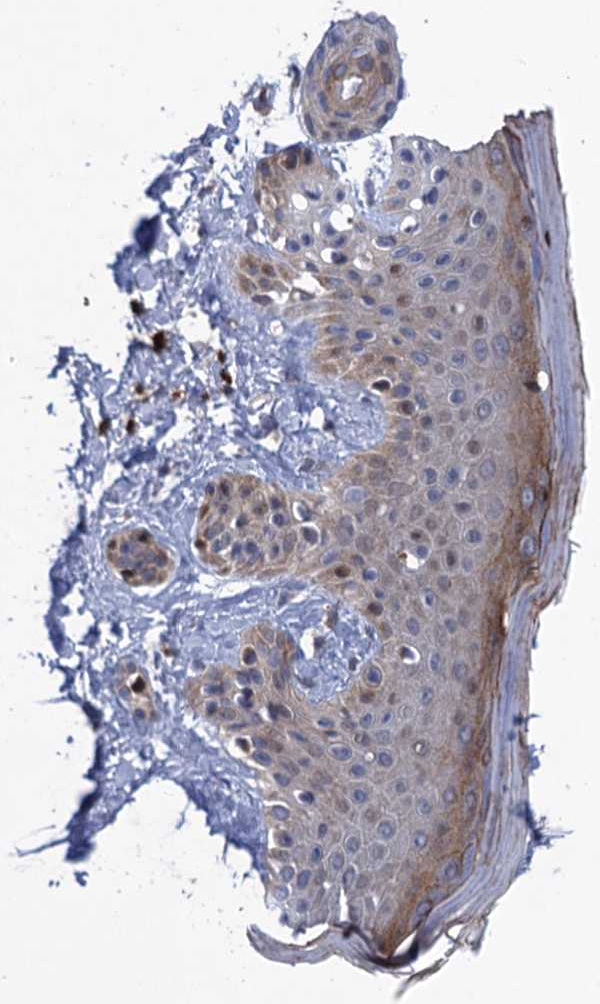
{"staining": {"intensity": "negative", "quantity": "none", "location": "none"}, "tissue": "skin", "cell_type": "Fibroblasts", "image_type": "normal", "snomed": [{"axis": "morphology", "description": "Normal tissue, NOS"}, {"axis": "topography", "description": "Skin"}], "caption": "A high-resolution micrograph shows IHC staining of normal skin, which shows no significant expression in fibroblasts. Brightfield microscopy of immunohistochemistry (IHC) stained with DAB (brown) and hematoxylin (blue), captured at high magnification.", "gene": "NEK8", "patient": {"sex": "male", "age": 52}}